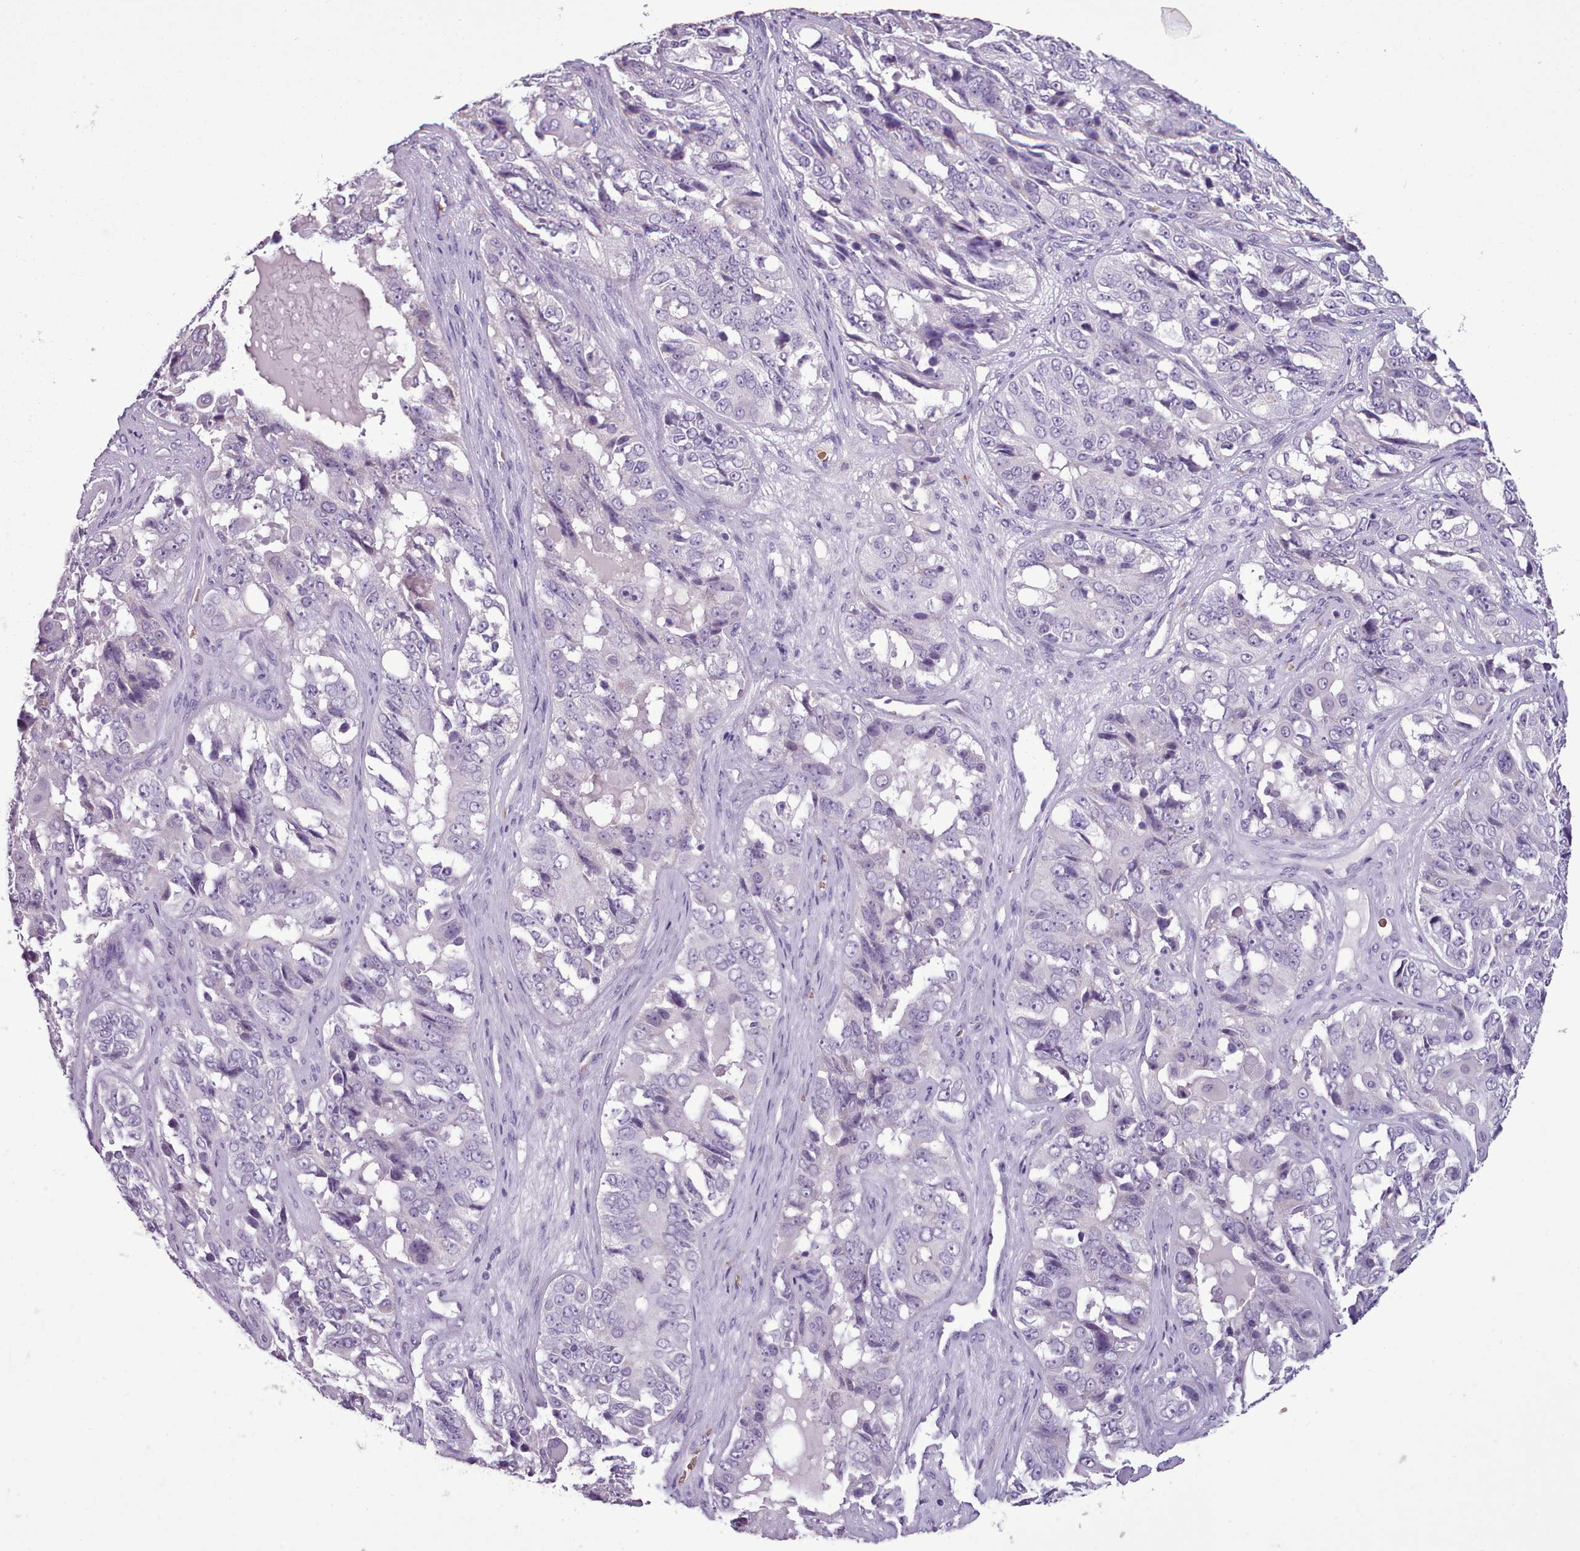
{"staining": {"intensity": "negative", "quantity": "none", "location": "none"}, "tissue": "ovarian cancer", "cell_type": "Tumor cells", "image_type": "cancer", "snomed": [{"axis": "morphology", "description": "Carcinoma, endometroid"}, {"axis": "topography", "description": "Ovary"}], "caption": "High magnification brightfield microscopy of endometroid carcinoma (ovarian) stained with DAB (brown) and counterstained with hematoxylin (blue): tumor cells show no significant positivity.", "gene": "AK4", "patient": {"sex": "female", "age": 51}}